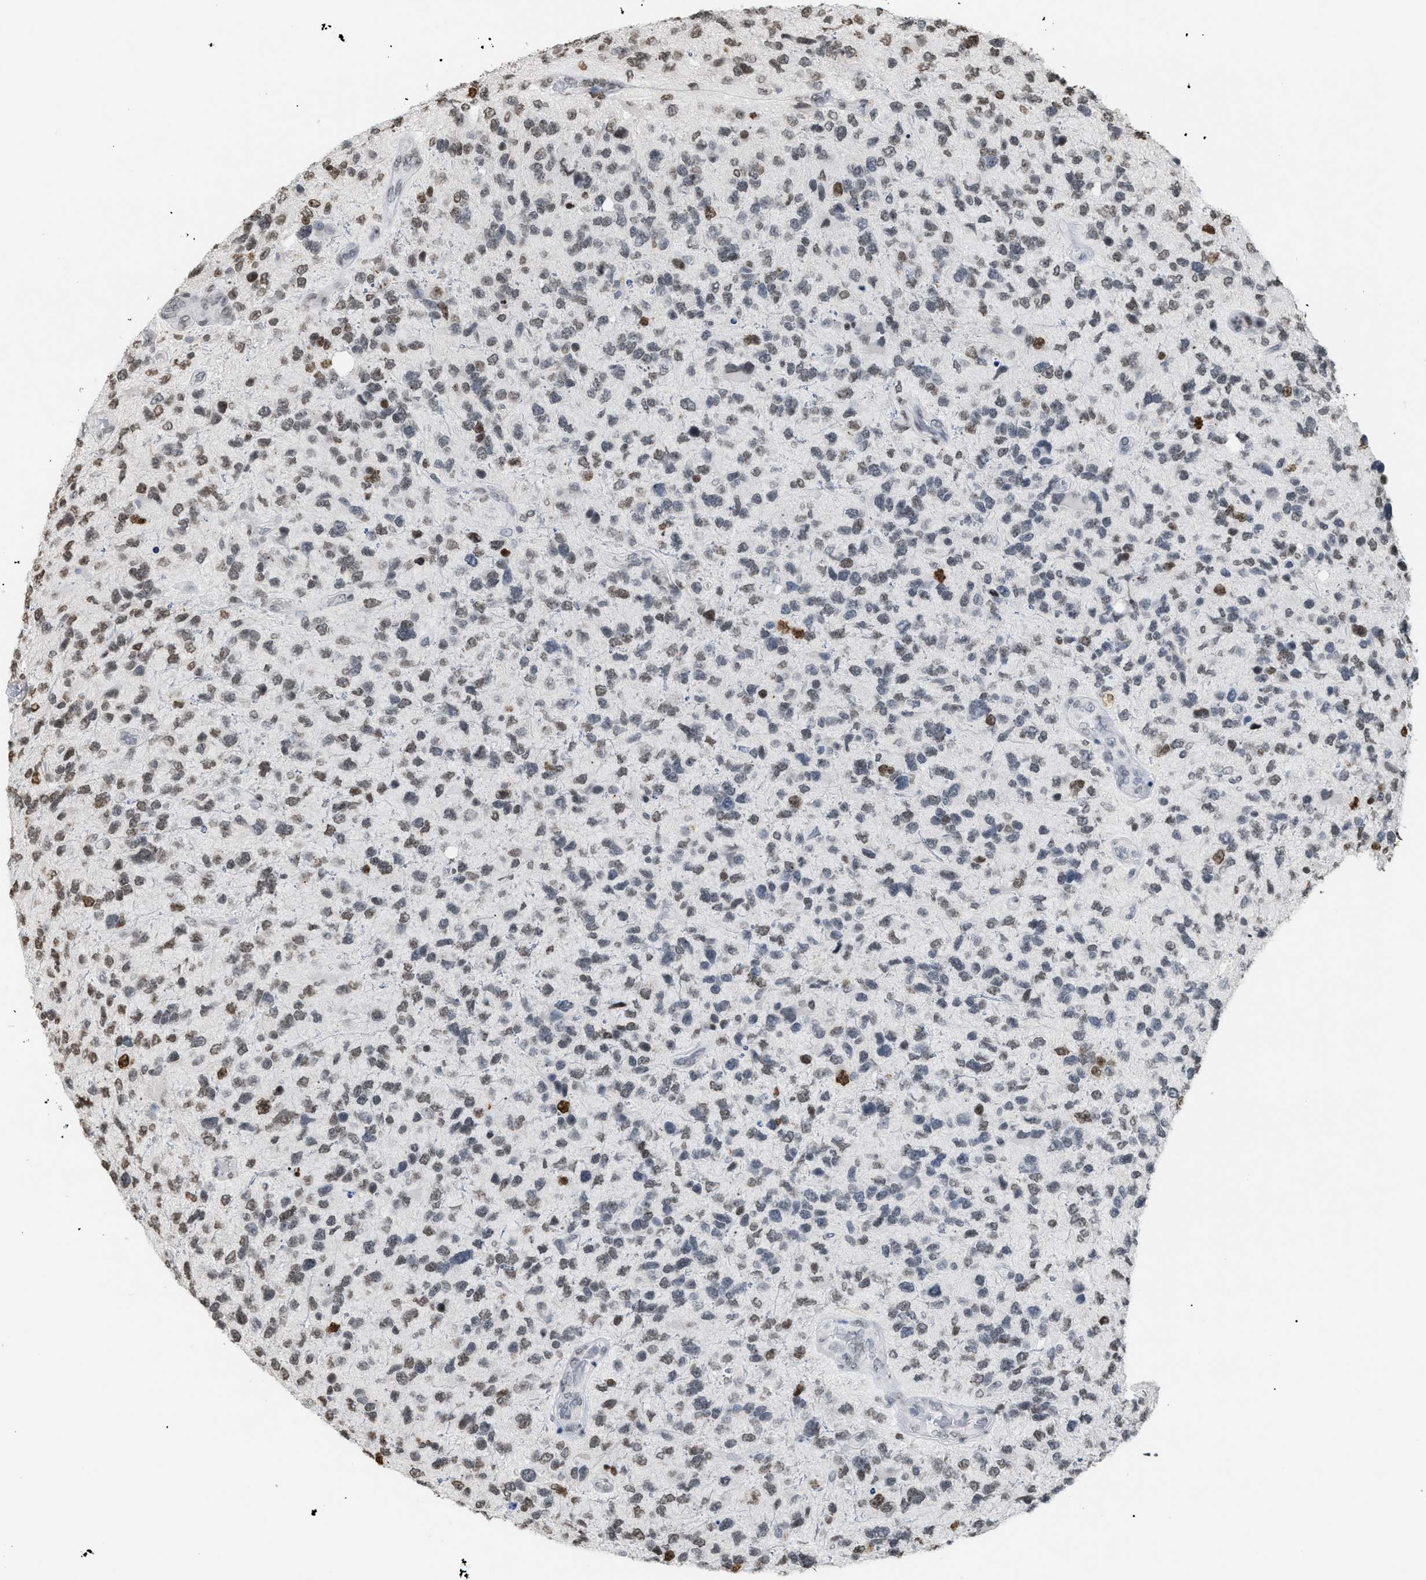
{"staining": {"intensity": "weak", "quantity": ">75%", "location": "nuclear"}, "tissue": "glioma", "cell_type": "Tumor cells", "image_type": "cancer", "snomed": [{"axis": "morphology", "description": "Glioma, malignant, High grade"}, {"axis": "topography", "description": "Brain"}], "caption": "This micrograph reveals IHC staining of human glioma, with low weak nuclear staining in about >75% of tumor cells.", "gene": "HMGN2", "patient": {"sex": "female", "age": 58}}